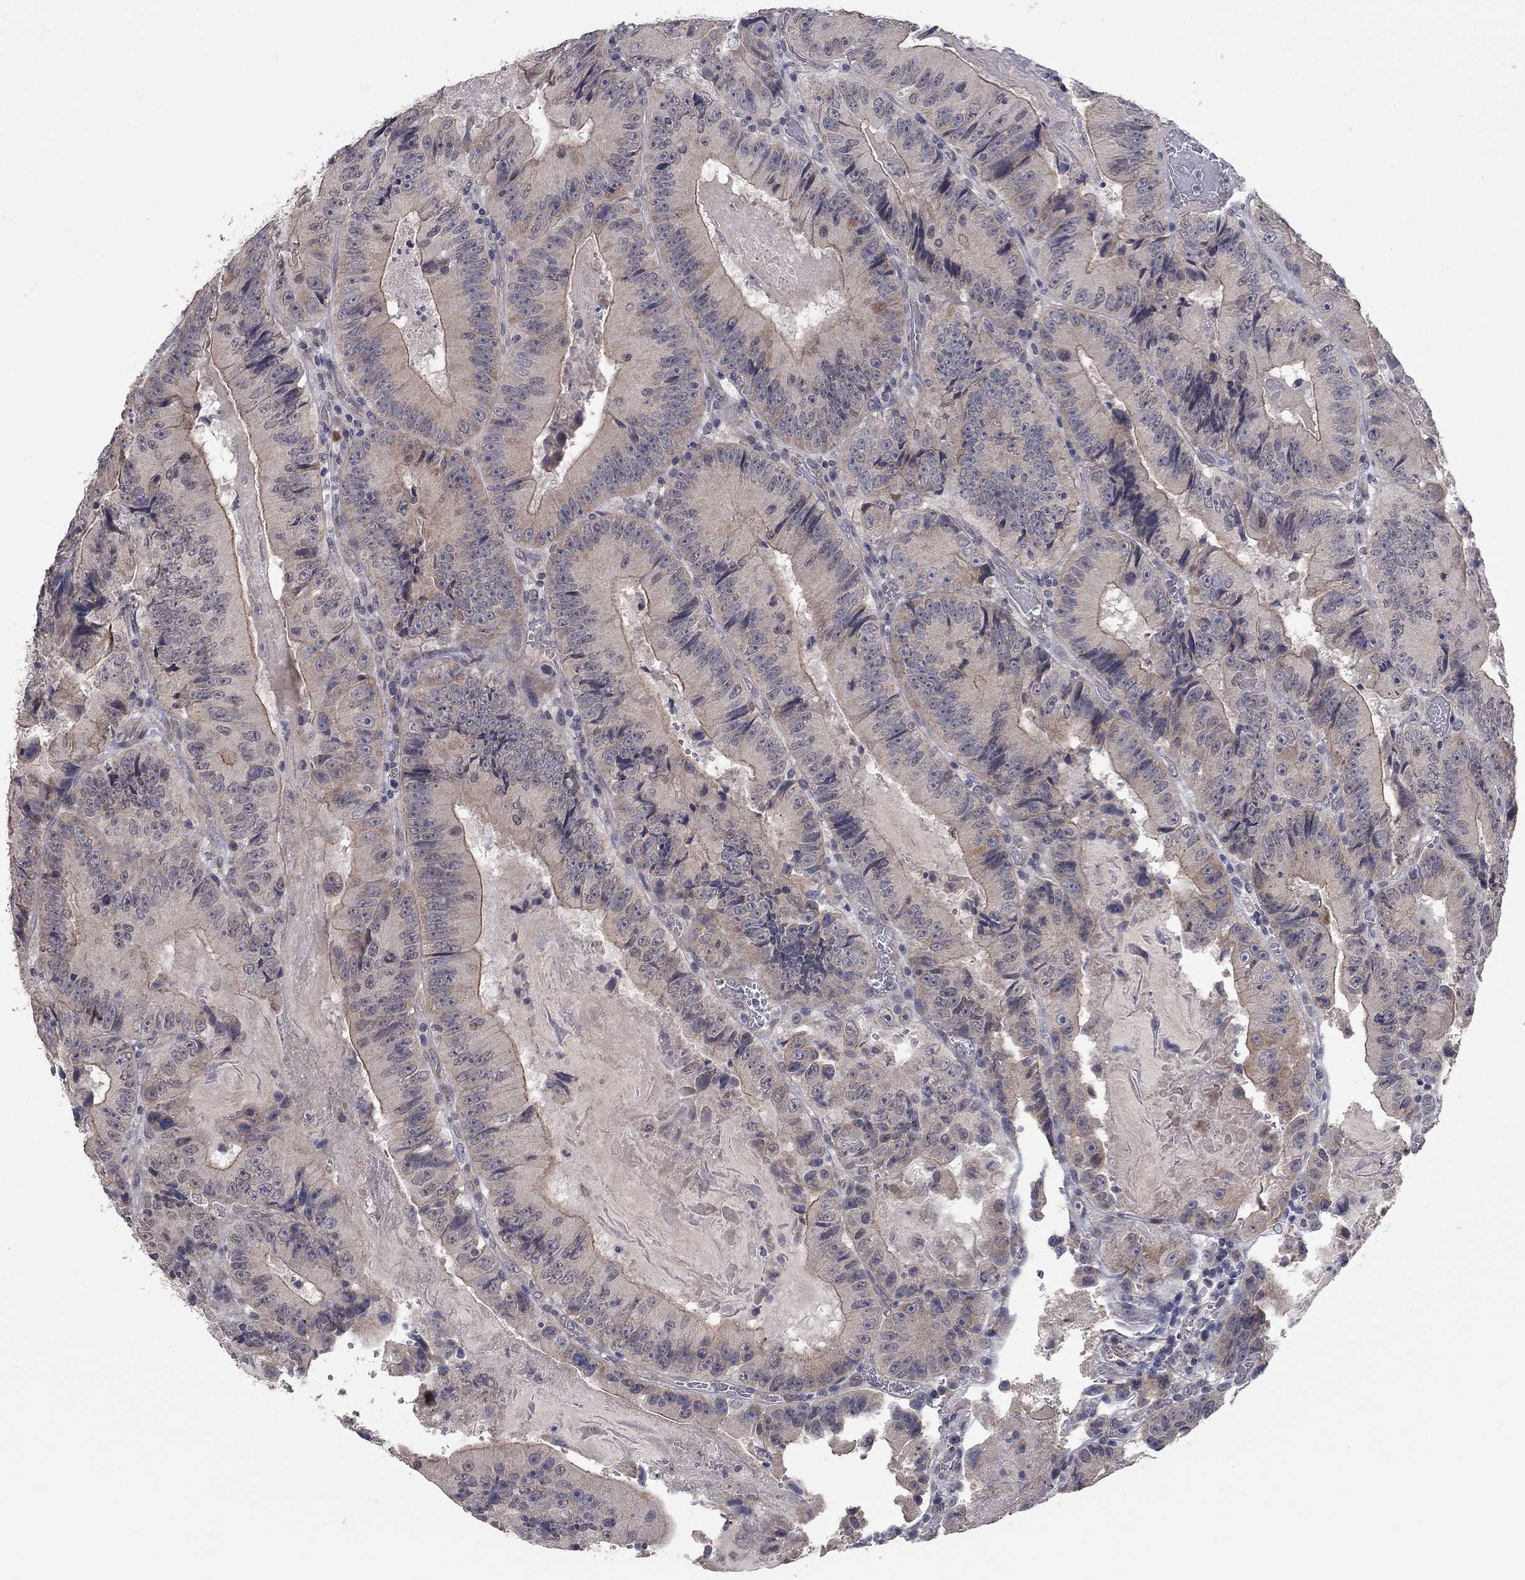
{"staining": {"intensity": "moderate", "quantity": "25%-75%", "location": "cytoplasmic/membranous"}, "tissue": "colorectal cancer", "cell_type": "Tumor cells", "image_type": "cancer", "snomed": [{"axis": "morphology", "description": "Adenocarcinoma, NOS"}, {"axis": "topography", "description": "Colon"}], "caption": "Colorectal cancer (adenocarcinoma) stained for a protein reveals moderate cytoplasmic/membranous positivity in tumor cells. The protein is stained brown, and the nuclei are stained in blue (DAB IHC with brightfield microscopy, high magnification).", "gene": "WASF3", "patient": {"sex": "female", "age": 86}}